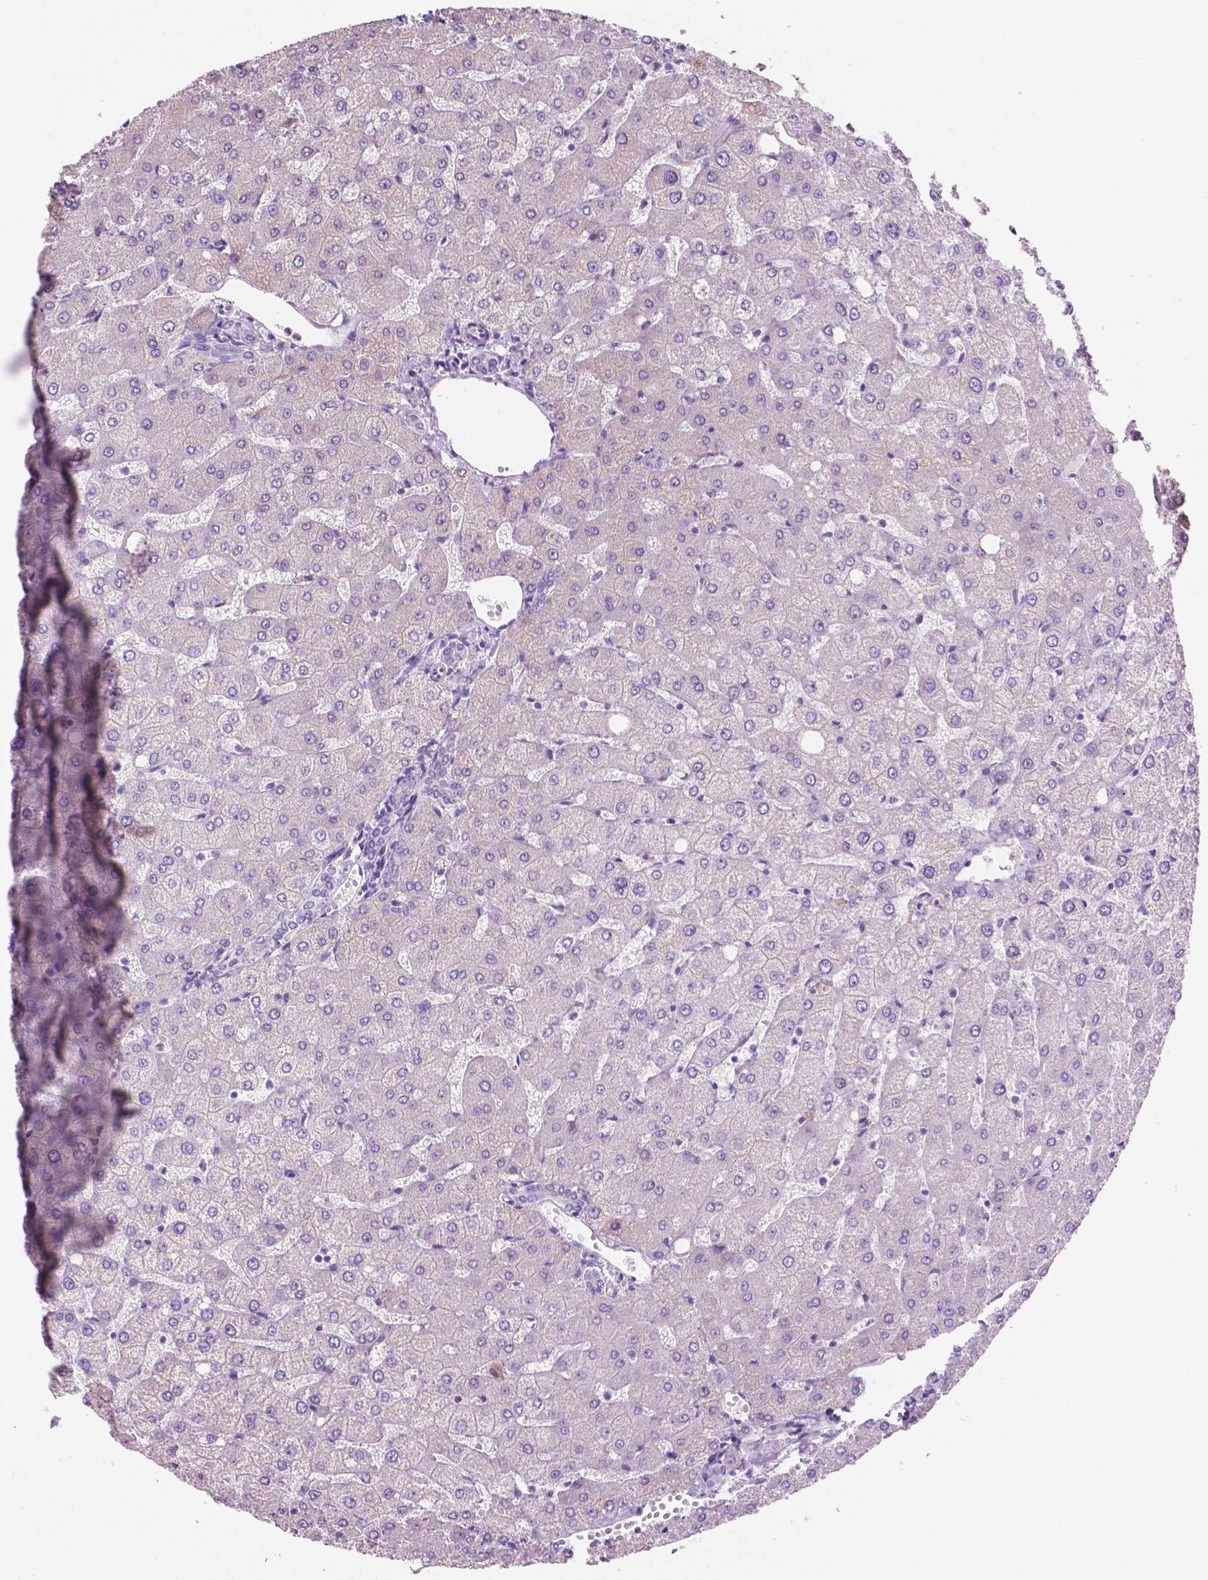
{"staining": {"intensity": "negative", "quantity": "none", "location": "none"}, "tissue": "liver", "cell_type": "Cholangiocytes", "image_type": "normal", "snomed": [{"axis": "morphology", "description": "Normal tissue, NOS"}, {"axis": "topography", "description": "Liver"}], "caption": "There is no significant positivity in cholangiocytes of liver. (DAB immunohistochemistry, high magnification).", "gene": "CLDN17", "patient": {"sex": "female", "age": 54}}